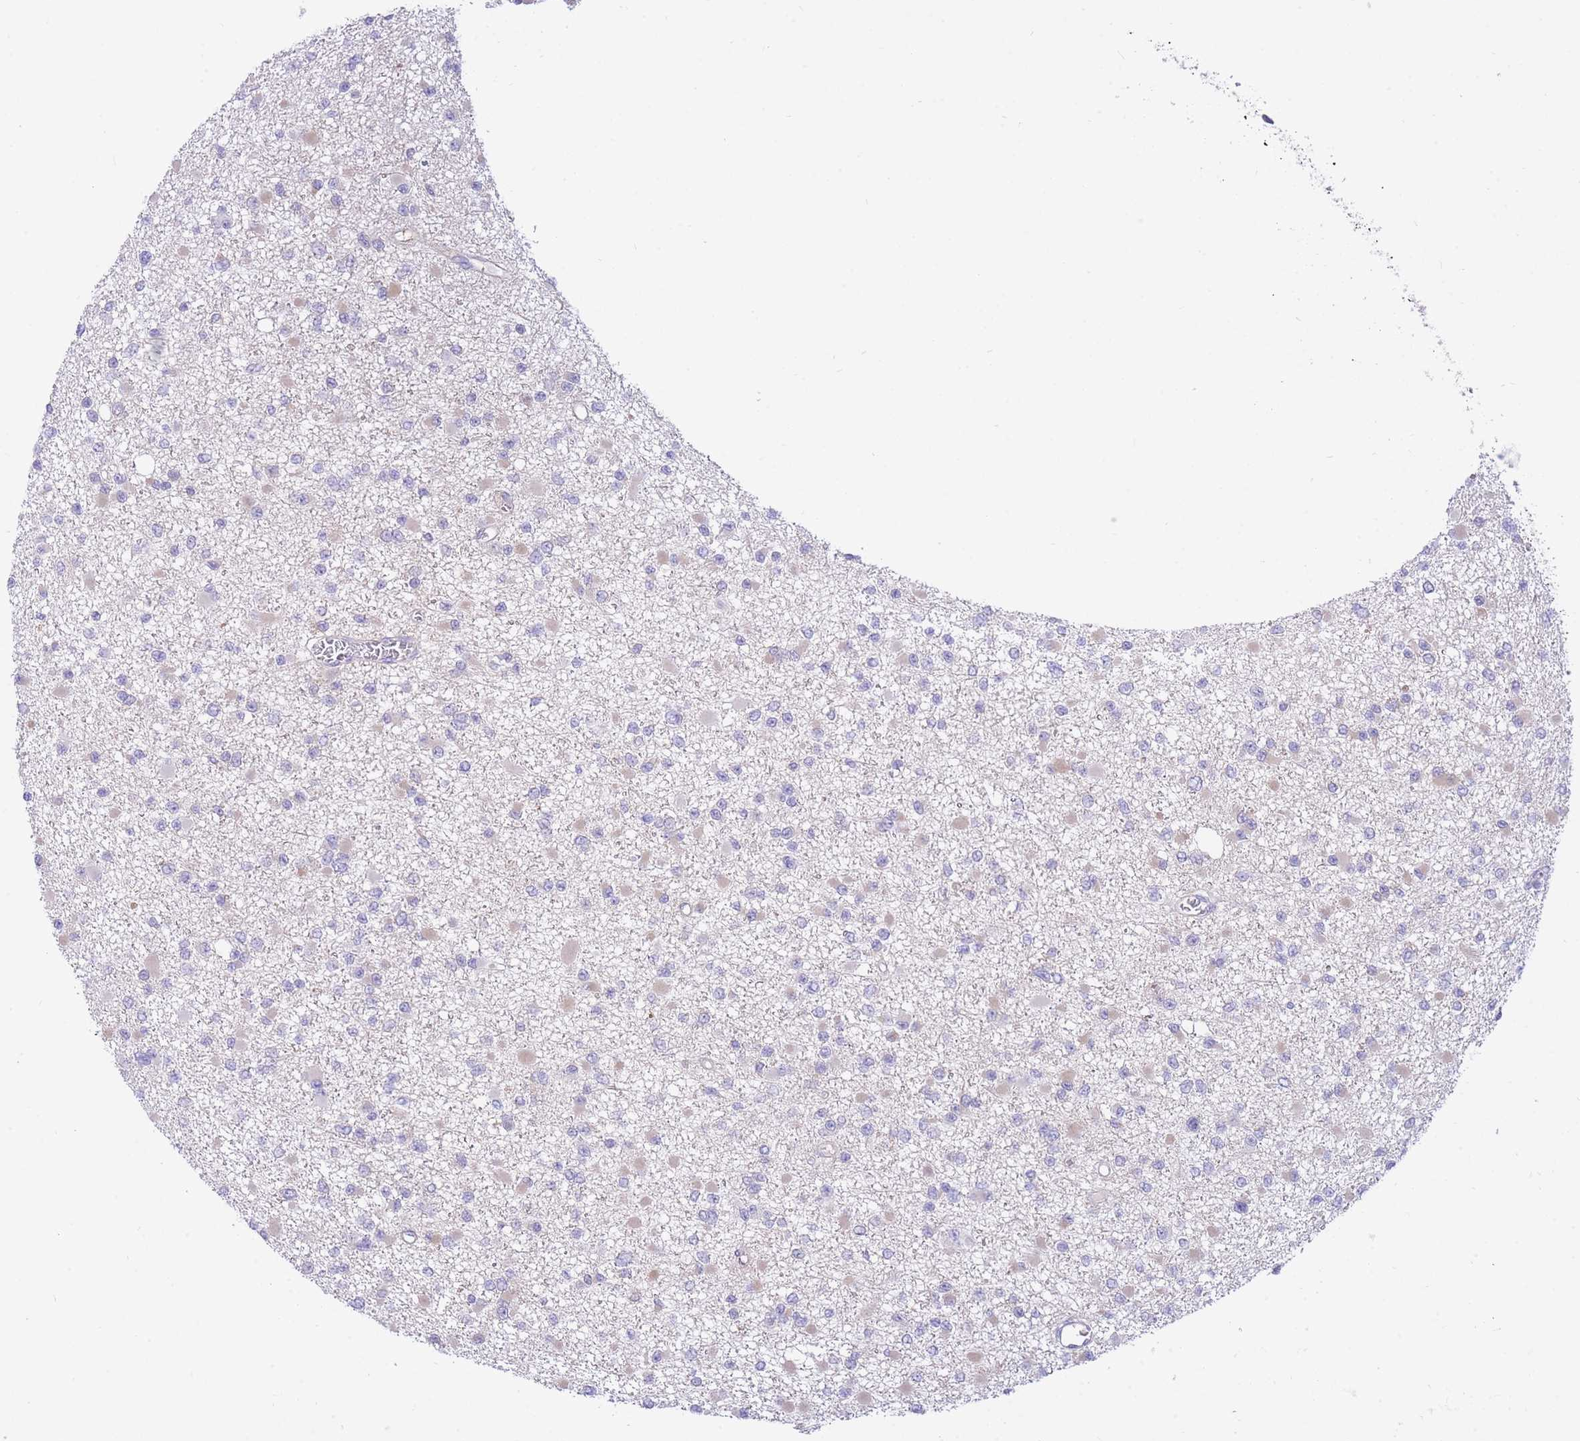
{"staining": {"intensity": "negative", "quantity": "none", "location": "none"}, "tissue": "glioma", "cell_type": "Tumor cells", "image_type": "cancer", "snomed": [{"axis": "morphology", "description": "Glioma, malignant, Low grade"}, {"axis": "topography", "description": "Brain"}], "caption": "Histopathology image shows no protein positivity in tumor cells of glioma tissue. (DAB IHC with hematoxylin counter stain).", "gene": "NAMPT", "patient": {"sex": "female", "age": 22}}